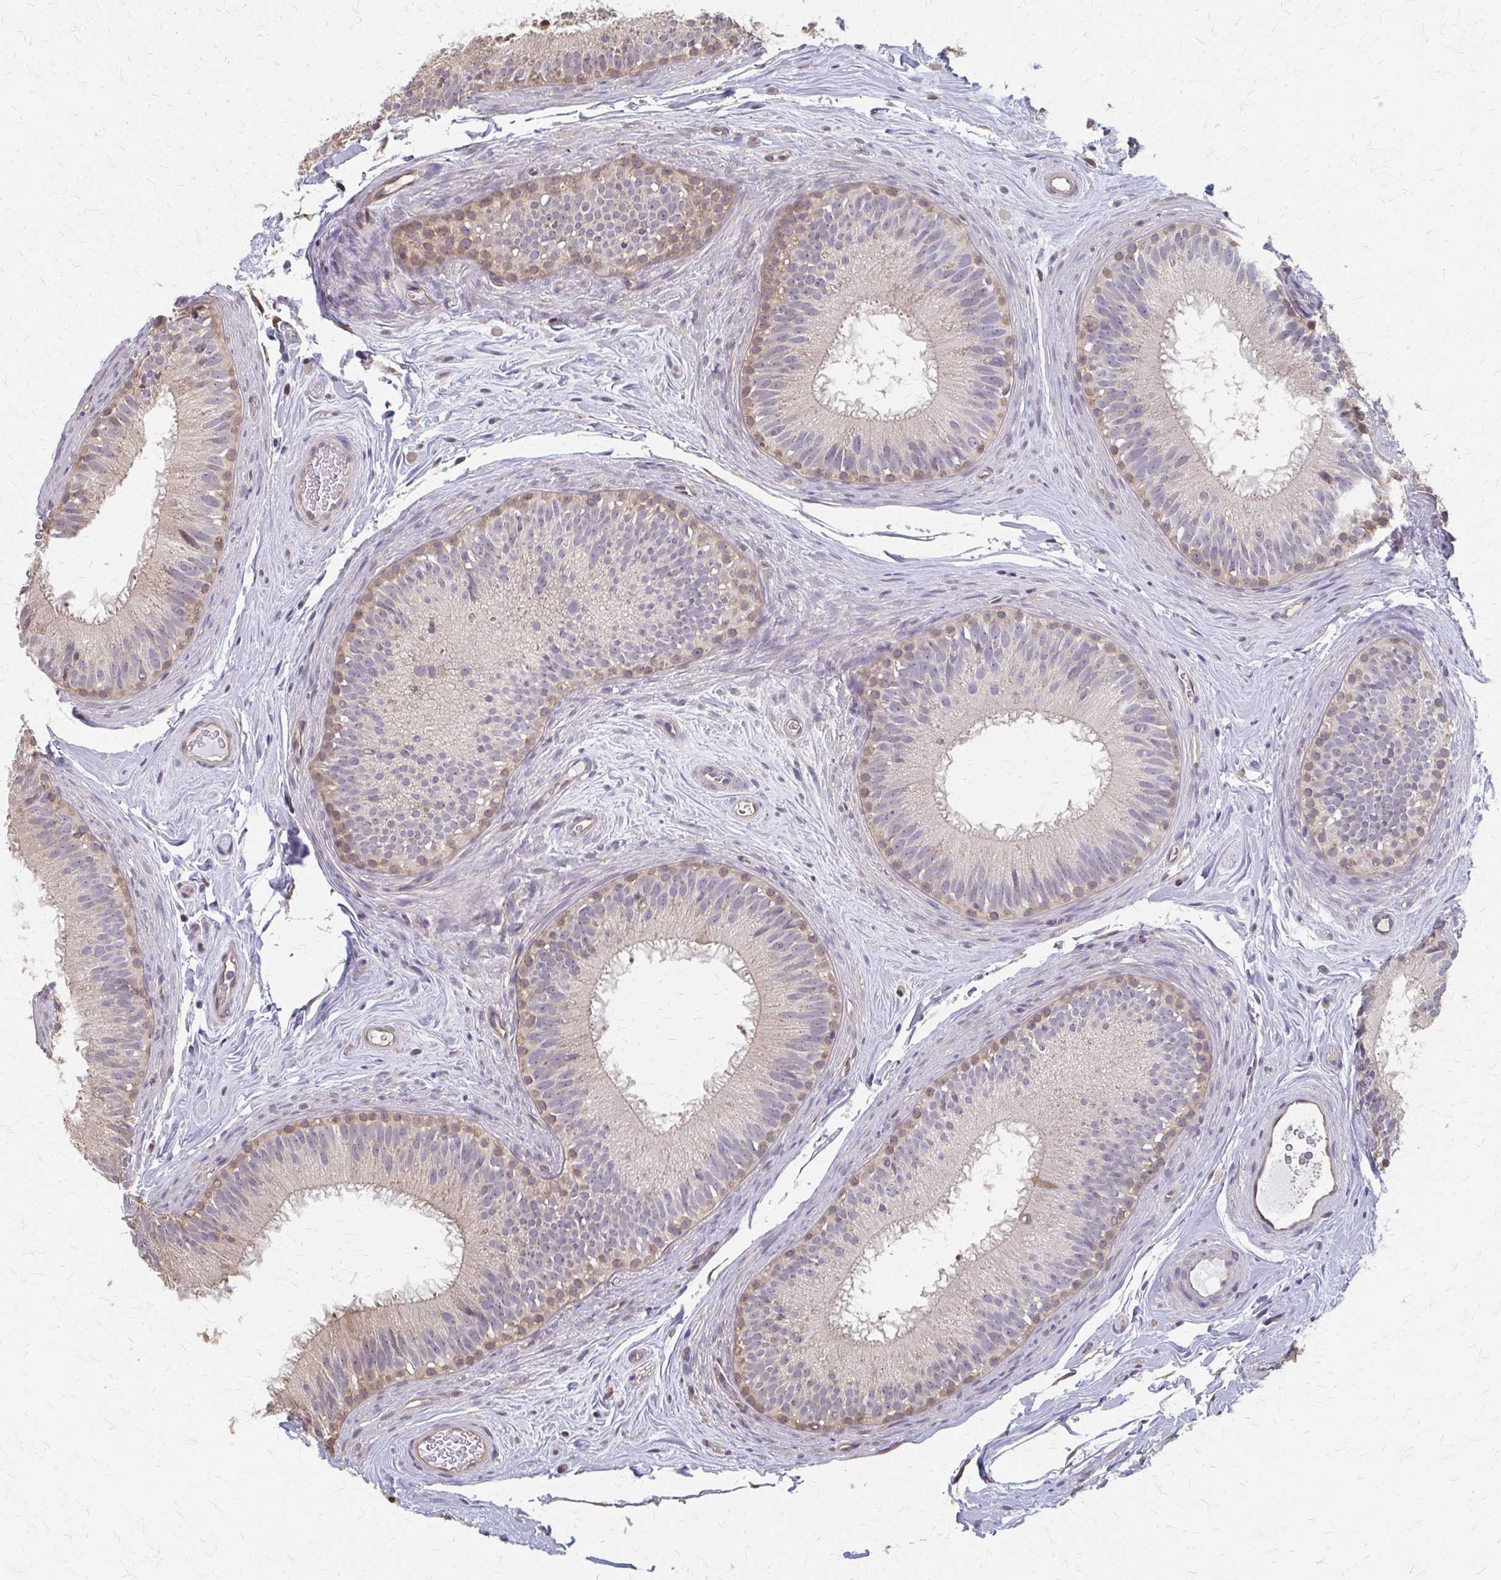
{"staining": {"intensity": "weak", "quantity": "<25%", "location": "cytoplasmic/membranous"}, "tissue": "epididymis", "cell_type": "Glandular cells", "image_type": "normal", "snomed": [{"axis": "morphology", "description": "Normal tissue, NOS"}, {"axis": "topography", "description": "Epididymis"}], "caption": "Immunohistochemistry of benign human epididymis shows no staining in glandular cells.", "gene": "RABGAP1L", "patient": {"sex": "male", "age": 44}}